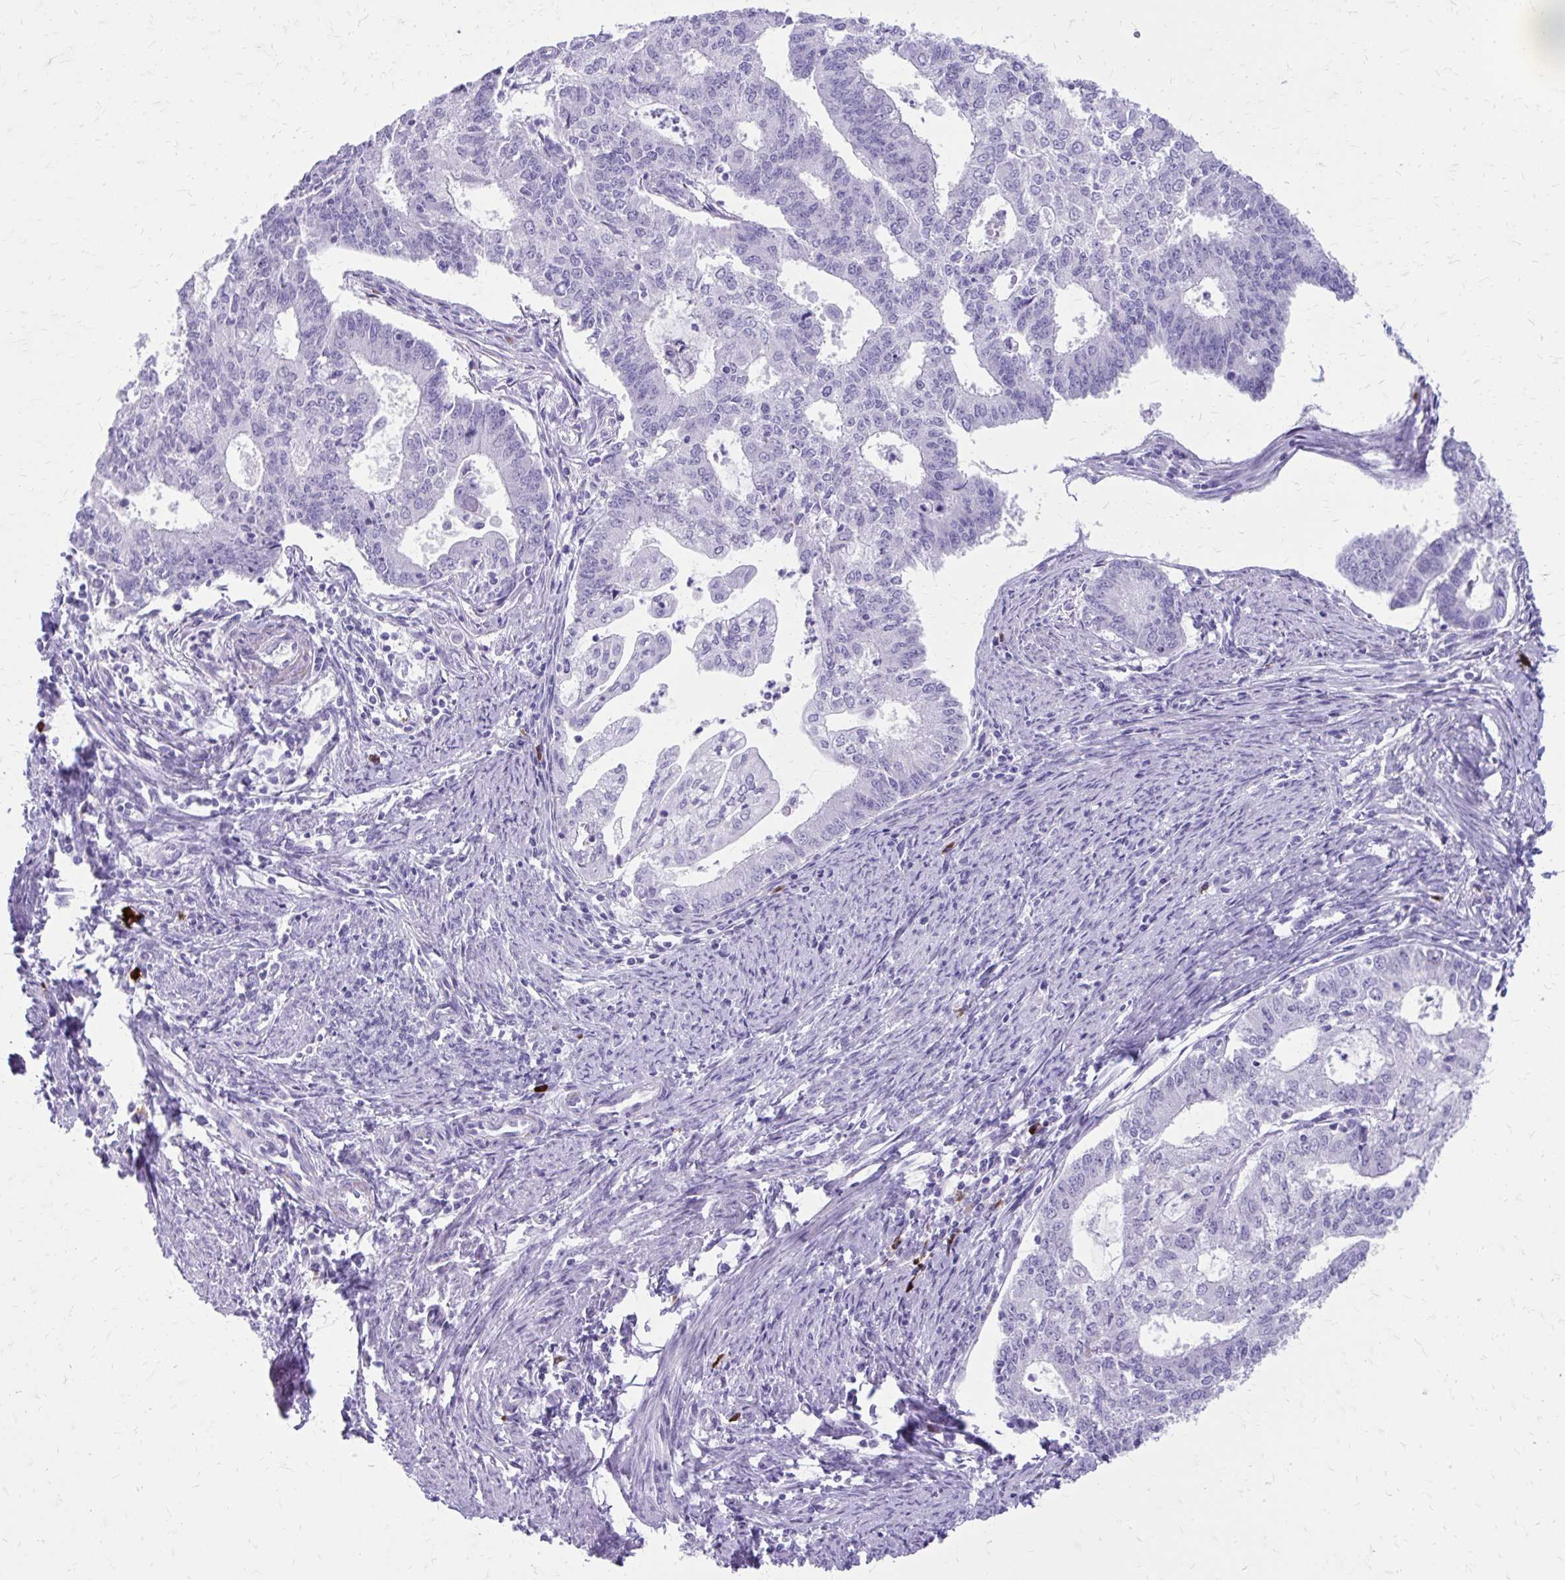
{"staining": {"intensity": "negative", "quantity": "none", "location": "none"}, "tissue": "endometrial cancer", "cell_type": "Tumor cells", "image_type": "cancer", "snomed": [{"axis": "morphology", "description": "Adenocarcinoma, NOS"}, {"axis": "topography", "description": "Endometrium"}], "caption": "Tumor cells show no significant protein expression in adenocarcinoma (endometrial).", "gene": "SATL1", "patient": {"sex": "female", "age": 61}}